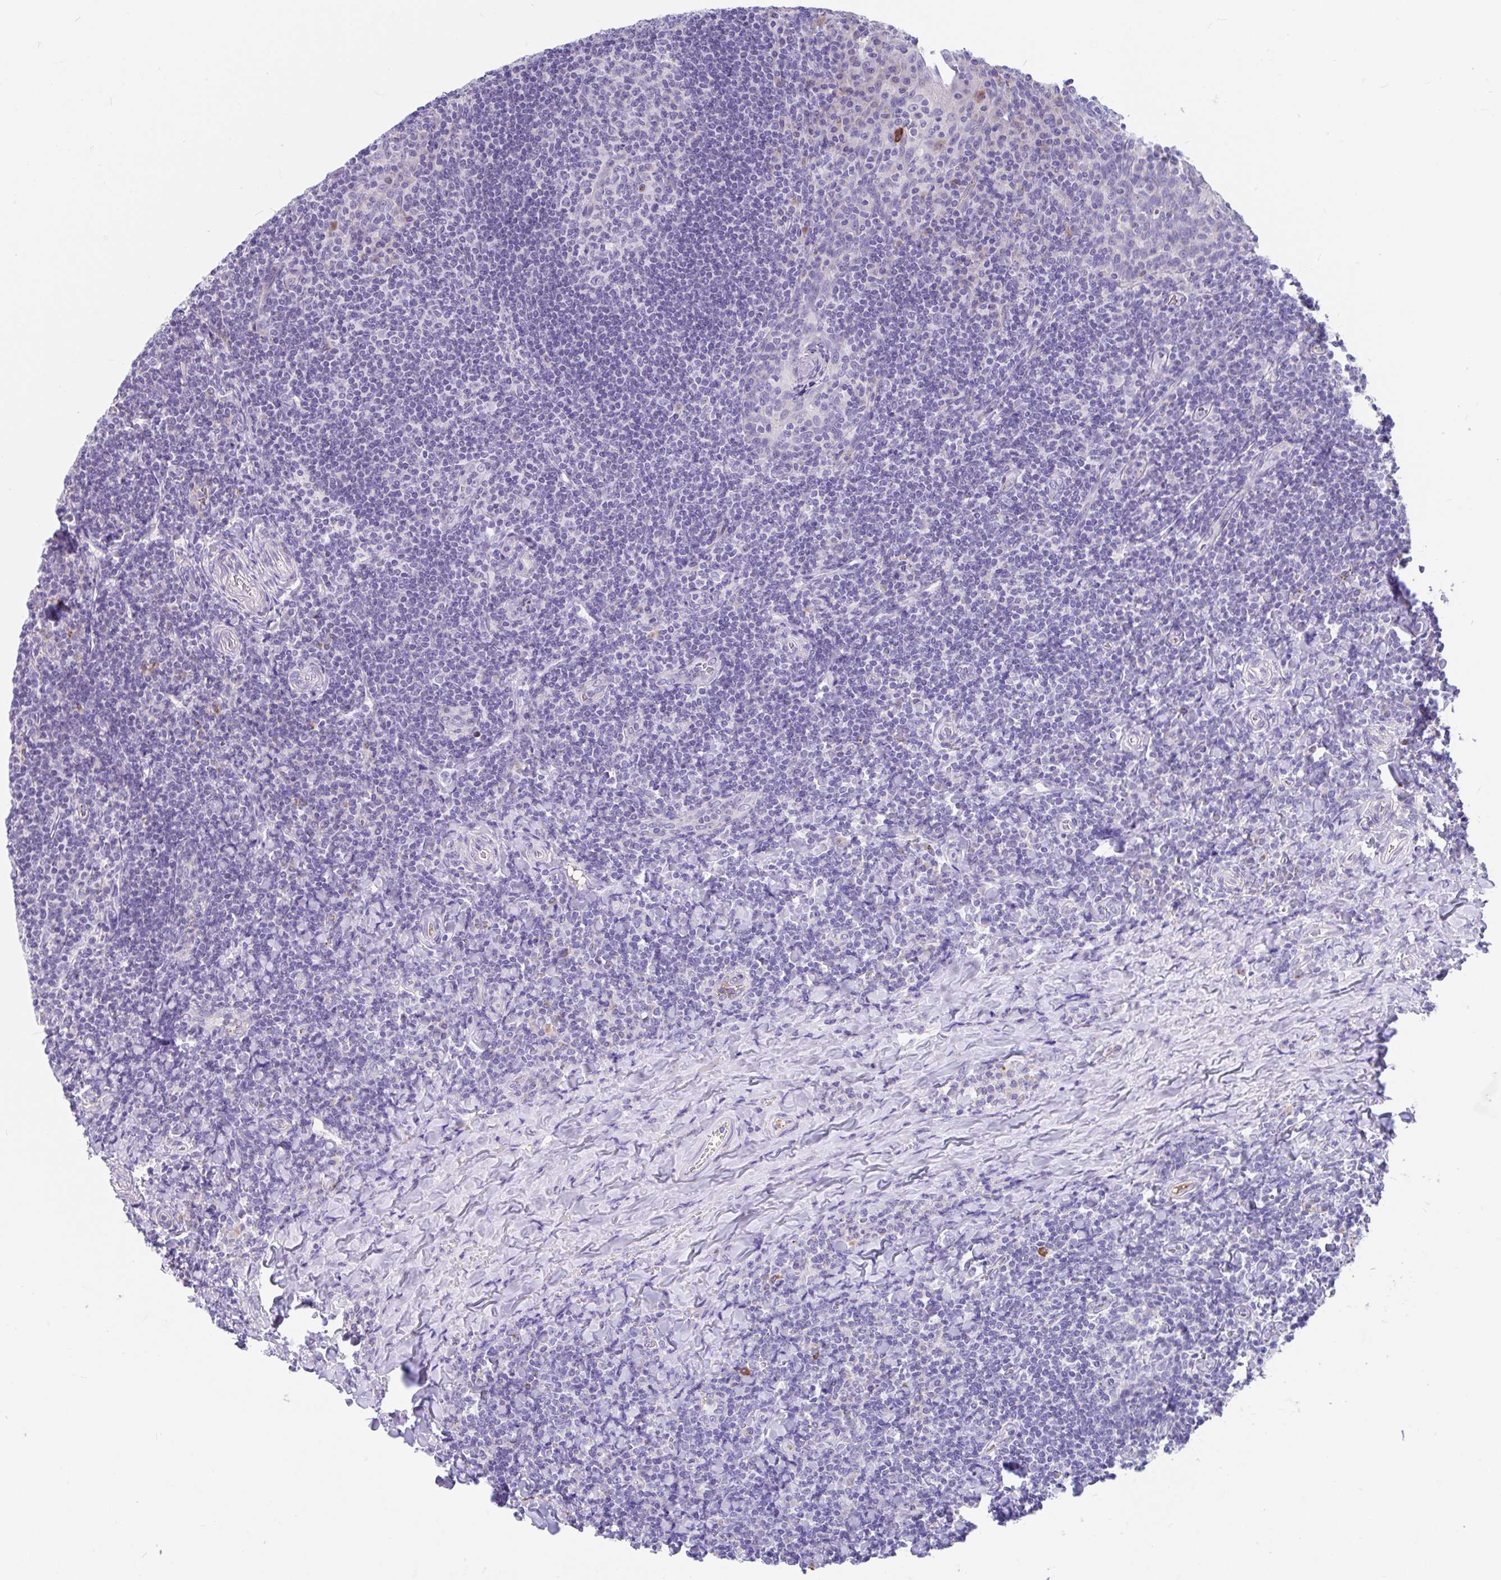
{"staining": {"intensity": "negative", "quantity": "none", "location": "none"}, "tissue": "tonsil", "cell_type": "Germinal center cells", "image_type": "normal", "snomed": [{"axis": "morphology", "description": "Normal tissue, NOS"}, {"axis": "topography", "description": "Tonsil"}], "caption": "The immunohistochemistry micrograph has no significant positivity in germinal center cells of tonsil.", "gene": "CCSAP", "patient": {"sex": "male", "age": 17}}